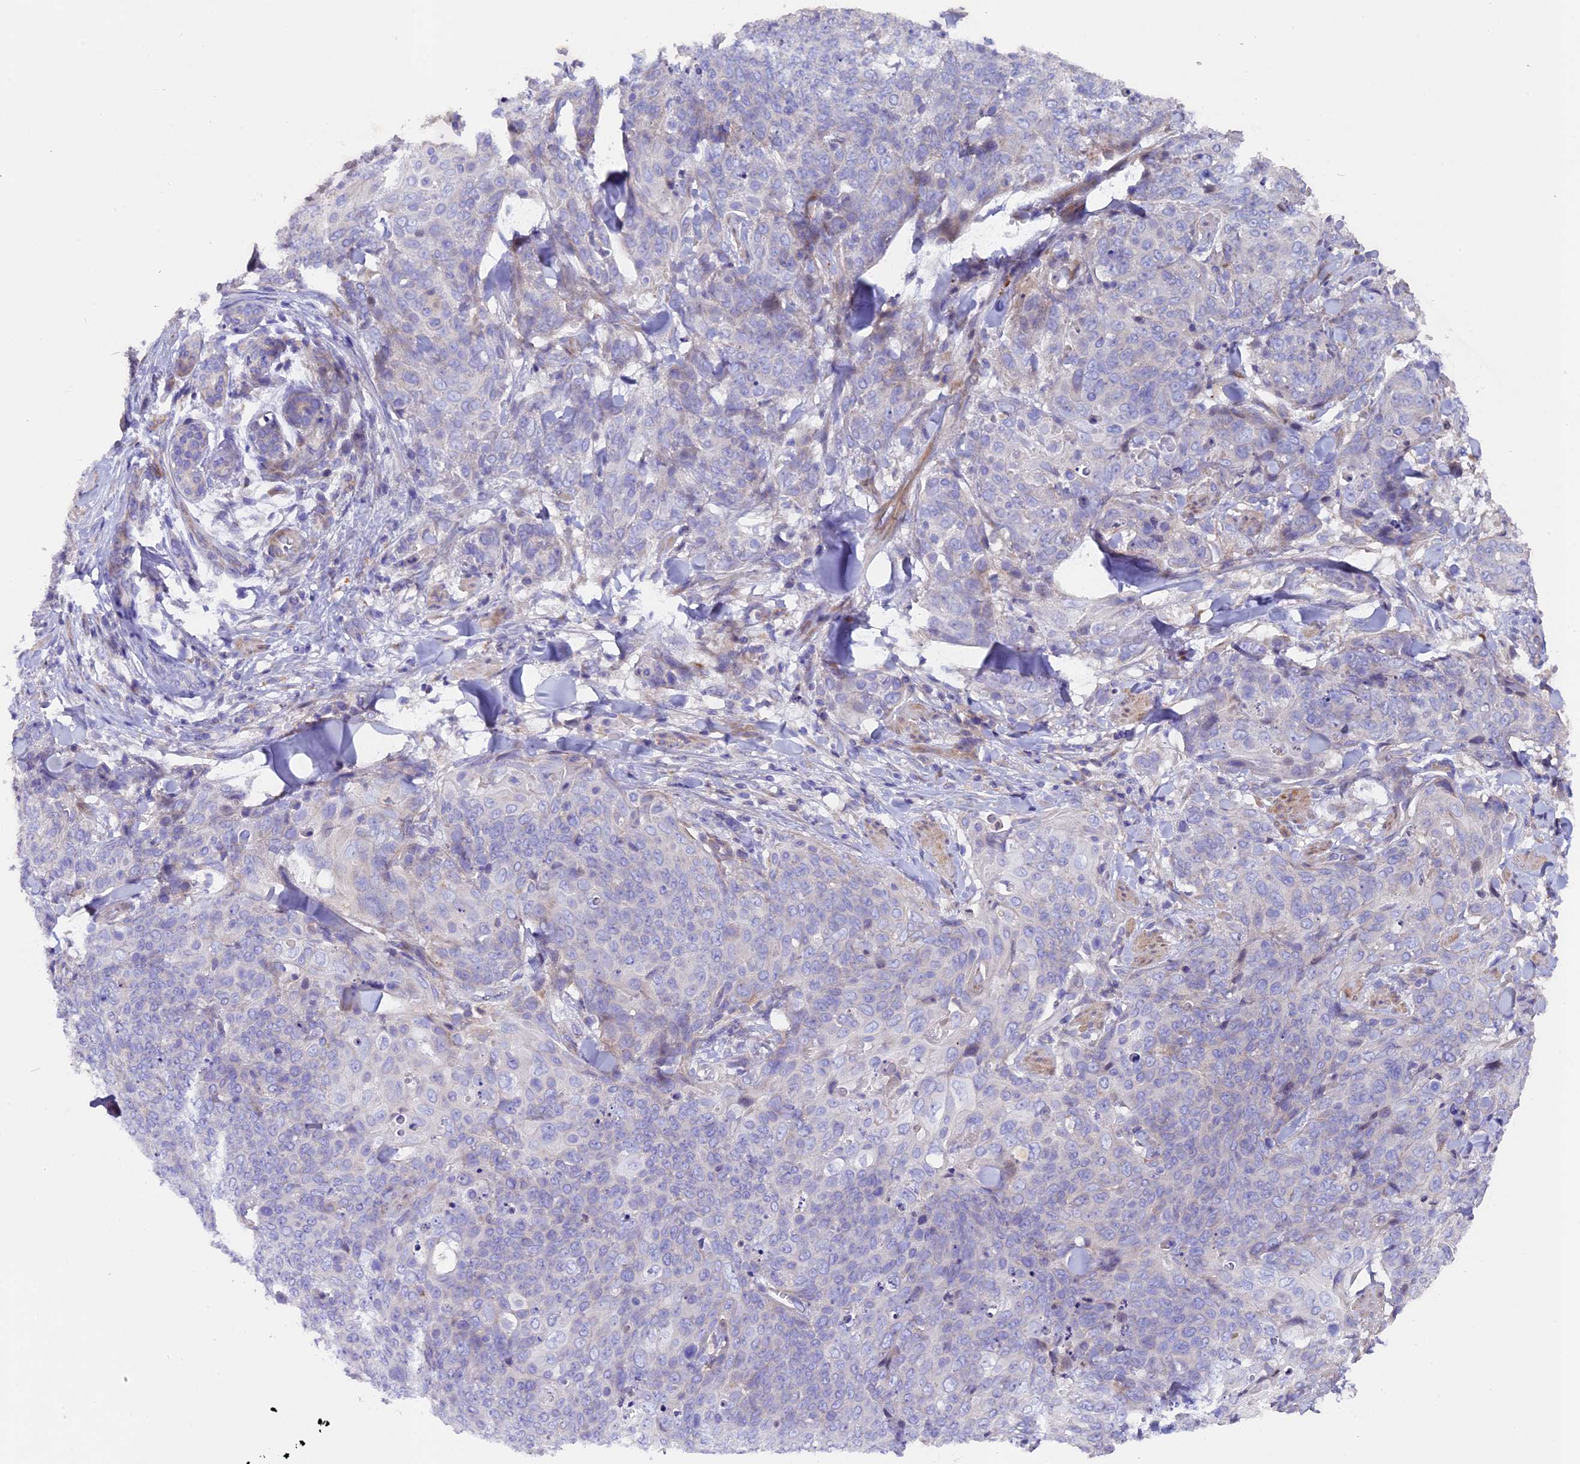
{"staining": {"intensity": "negative", "quantity": "none", "location": "none"}, "tissue": "skin cancer", "cell_type": "Tumor cells", "image_type": "cancer", "snomed": [{"axis": "morphology", "description": "Squamous cell carcinoma, NOS"}, {"axis": "topography", "description": "Skin"}, {"axis": "topography", "description": "Vulva"}], "caption": "An image of human skin squamous cell carcinoma is negative for staining in tumor cells. (DAB IHC visualized using brightfield microscopy, high magnification).", "gene": "PIGU", "patient": {"sex": "female", "age": 85}}